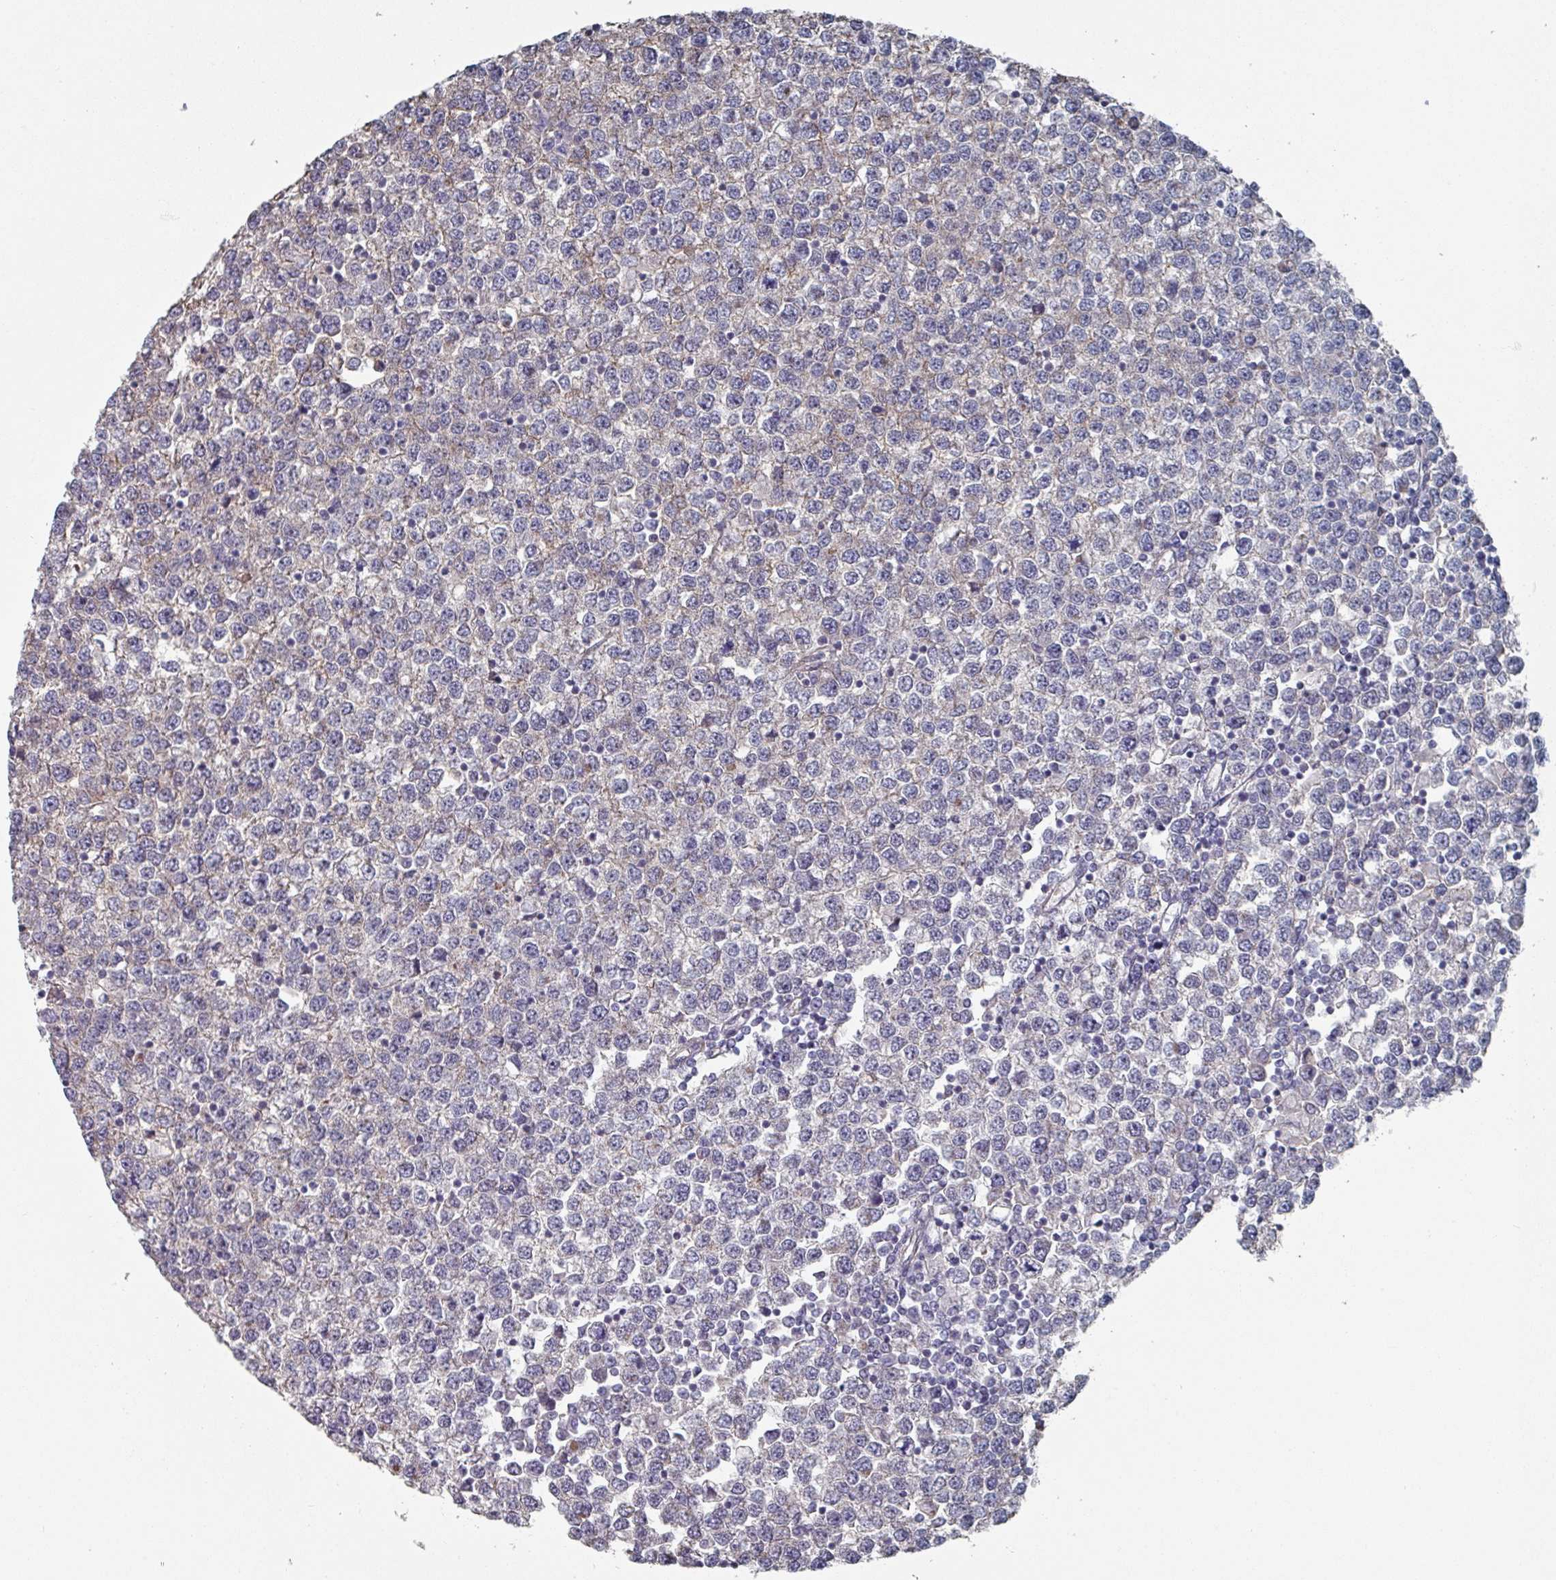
{"staining": {"intensity": "weak", "quantity": "<25%", "location": "cytoplasmic/membranous"}, "tissue": "testis cancer", "cell_type": "Tumor cells", "image_type": "cancer", "snomed": [{"axis": "morphology", "description": "Seminoma, NOS"}, {"axis": "topography", "description": "Testis"}], "caption": "An immunohistochemistry (IHC) micrograph of testis cancer (seminoma) is shown. There is no staining in tumor cells of testis cancer (seminoma).", "gene": "EFL1", "patient": {"sex": "male", "age": 65}}